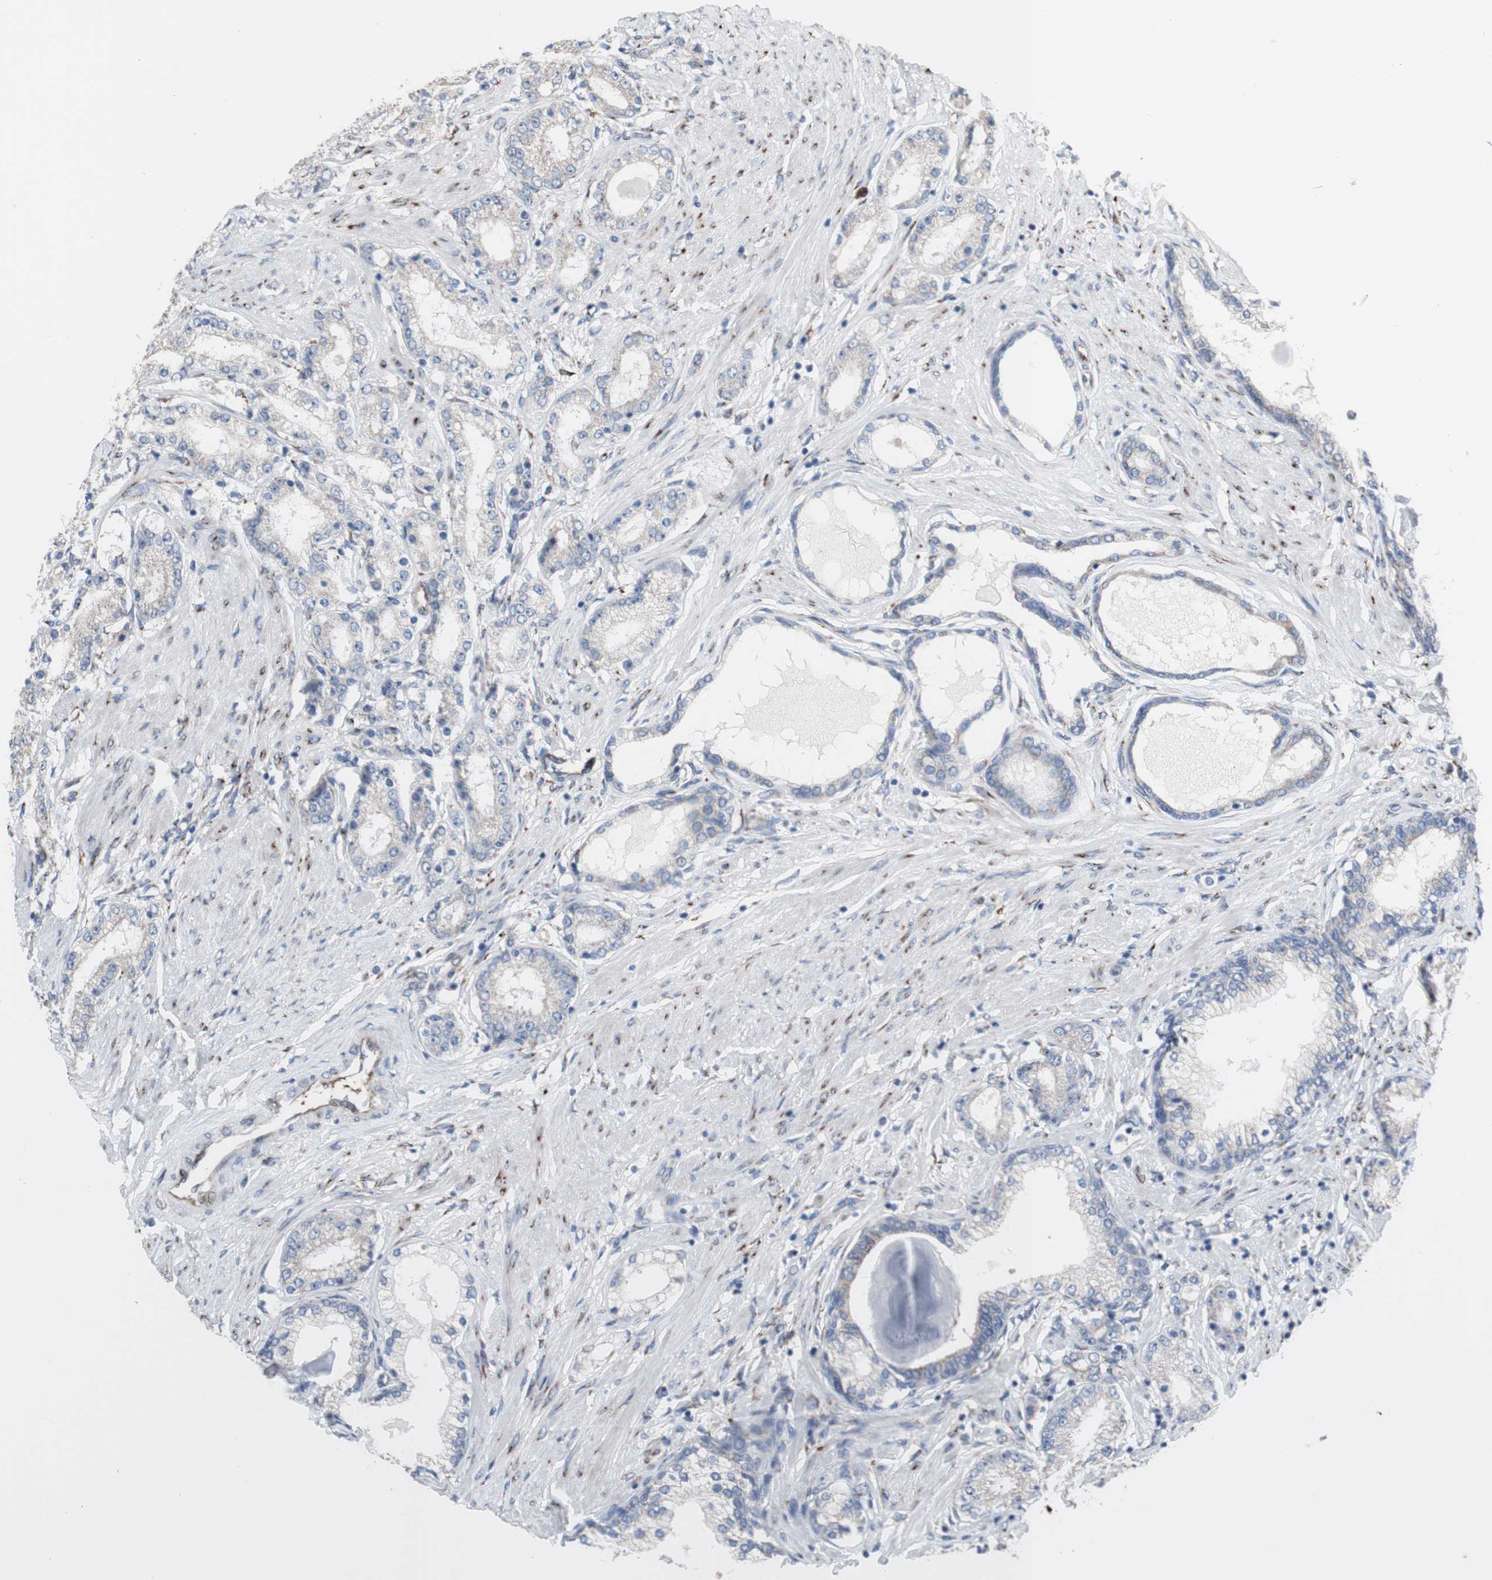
{"staining": {"intensity": "negative", "quantity": "none", "location": "none"}, "tissue": "prostate cancer", "cell_type": "Tumor cells", "image_type": "cancer", "snomed": [{"axis": "morphology", "description": "Adenocarcinoma, Low grade"}, {"axis": "topography", "description": "Prostate"}], "caption": "IHC of human prostate cancer (adenocarcinoma (low-grade)) shows no expression in tumor cells.", "gene": "AGPAT5", "patient": {"sex": "male", "age": 63}}